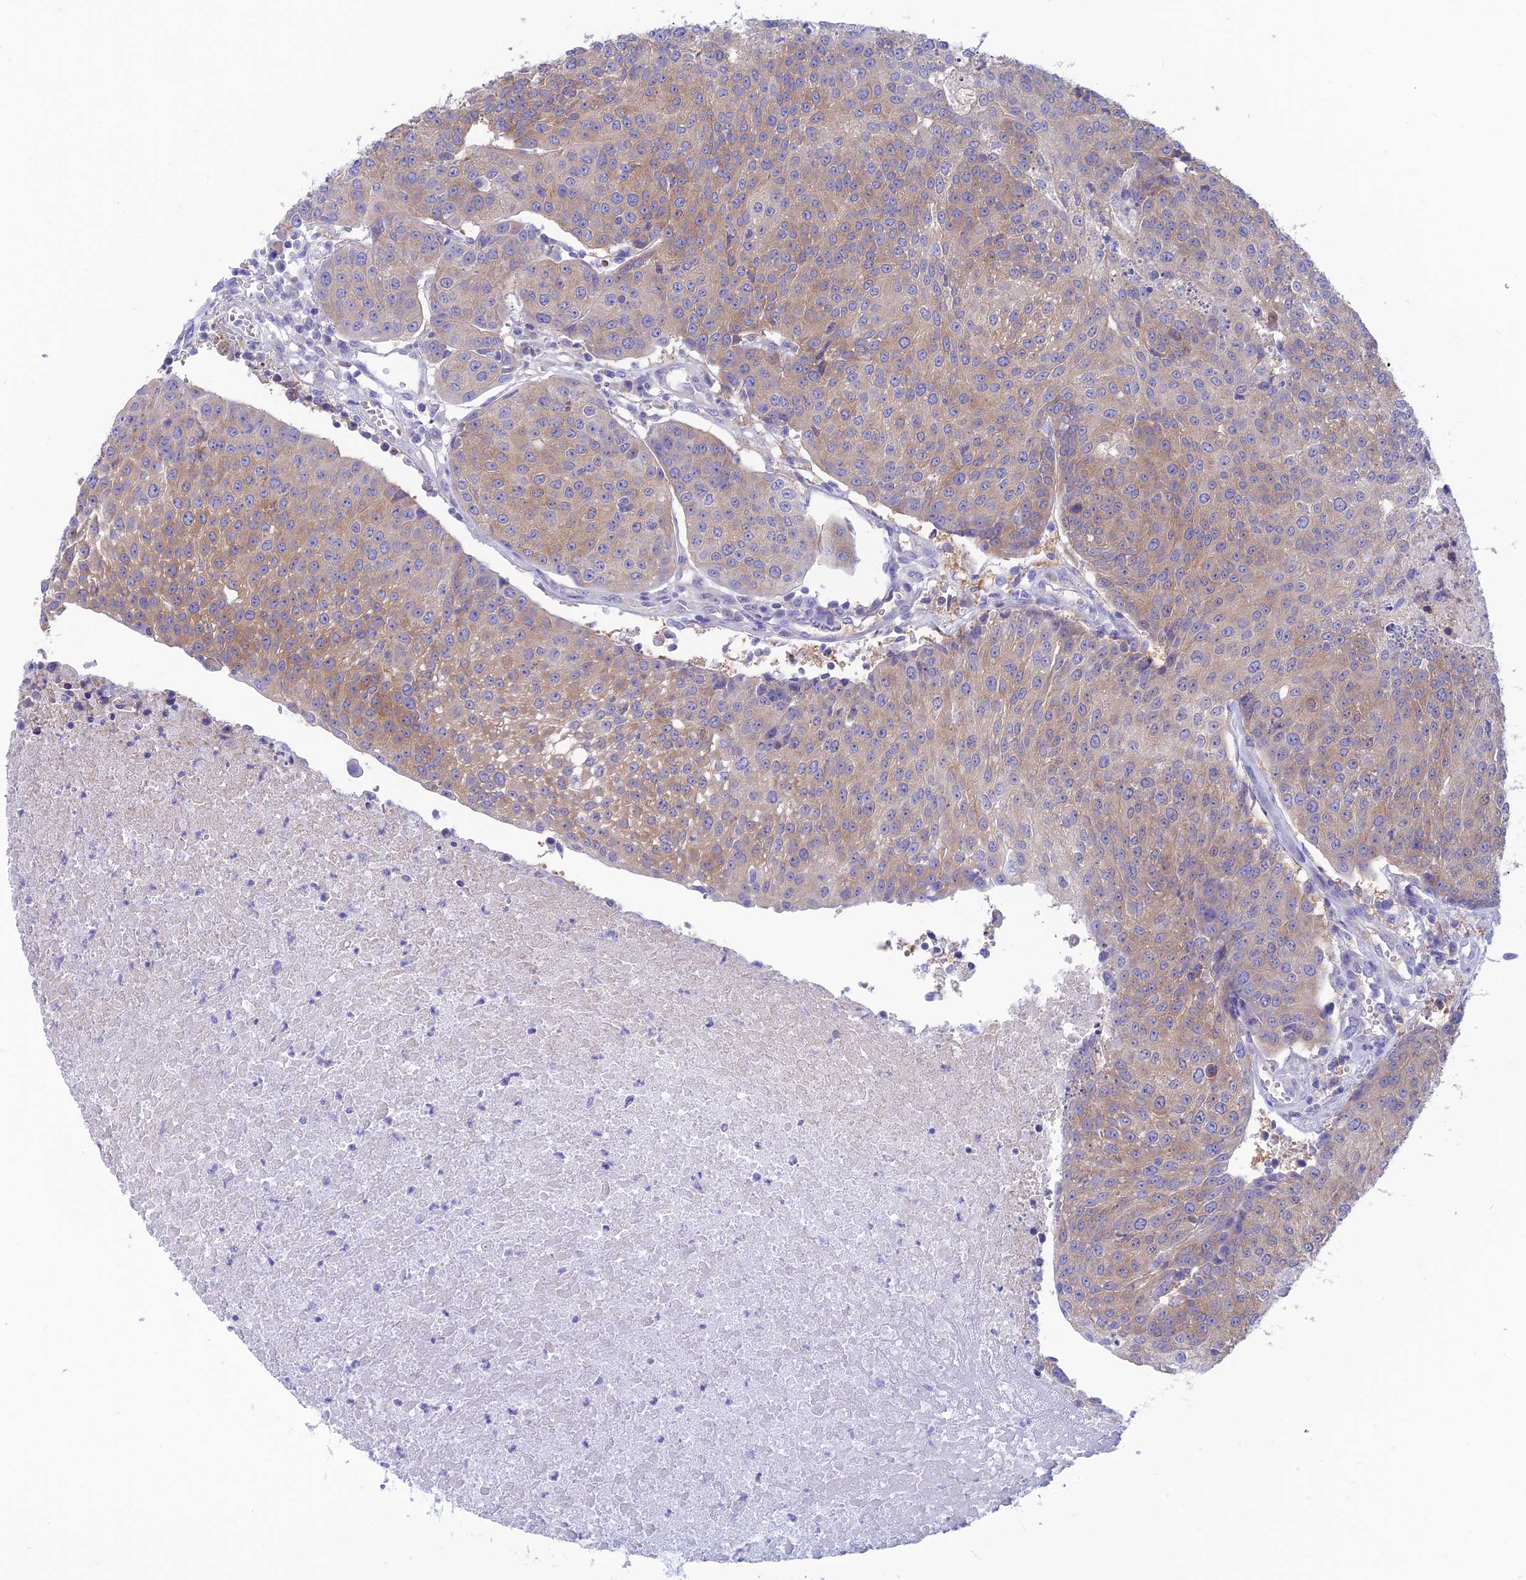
{"staining": {"intensity": "weak", "quantity": "25%-75%", "location": "cytoplasmic/membranous"}, "tissue": "urothelial cancer", "cell_type": "Tumor cells", "image_type": "cancer", "snomed": [{"axis": "morphology", "description": "Urothelial carcinoma, High grade"}, {"axis": "topography", "description": "Urinary bladder"}], "caption": "The micrograph displays staining of high-grade urothelial carcinoma, revealing weak cytoplasmic/membranous protein staining (brown color) within tumor cells. Immunohistochemistry (ihc) stains the protein of interest in brown and the nuclei are stained blue.", "gene": "LZTFL1", "patient": {"sex": "female", "age": 85}}